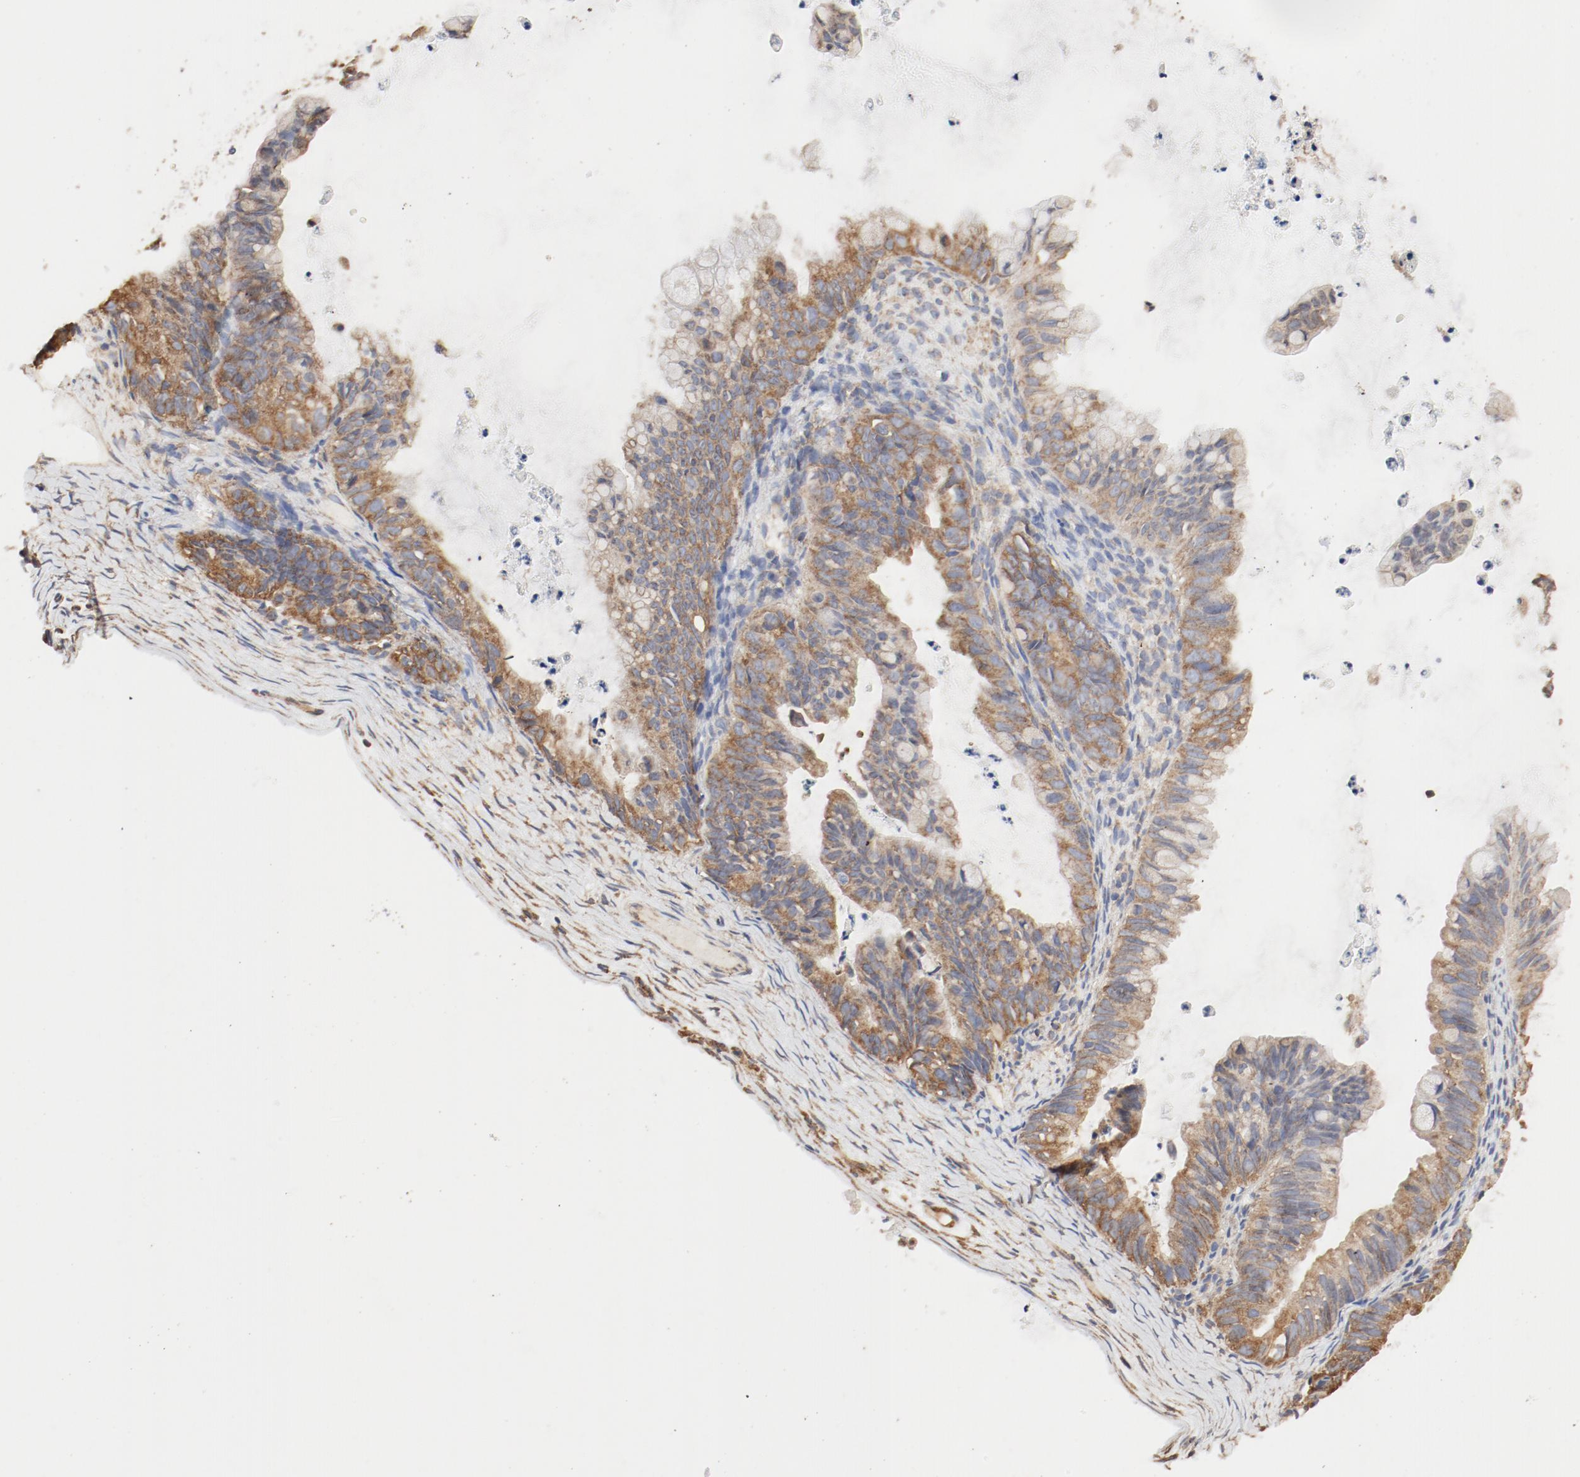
{"staining": {"intensity": "moderate", "quantity": ">75%", "location": "cytoplasmic/membranous"}, "tissue": "ovarian cancer", "cell_type": "Tumor cells", "image_type": "cancer", "snomed": [{"axis": "morphology", "description": "Cystadenocarcinoma, mucinous, NOS"}, {"axis": "topography", "description": "Ovary"}], "caption": "Immunohistochemistry (IHC) staining of mucinous cystadenocarcinoma (ovarian), which shows medium levels of moderate cytoplasmic/membranous expression in about >75% of tumor cells indicating moderate cytoplasmic/membranous protein positivity. The staining was performed using DAB (brown) for protein detection and nuclei were counterstained in hematoxylin (blue).", "gene": "RPS6", "patient": {"sex": "female", "age": 36}}